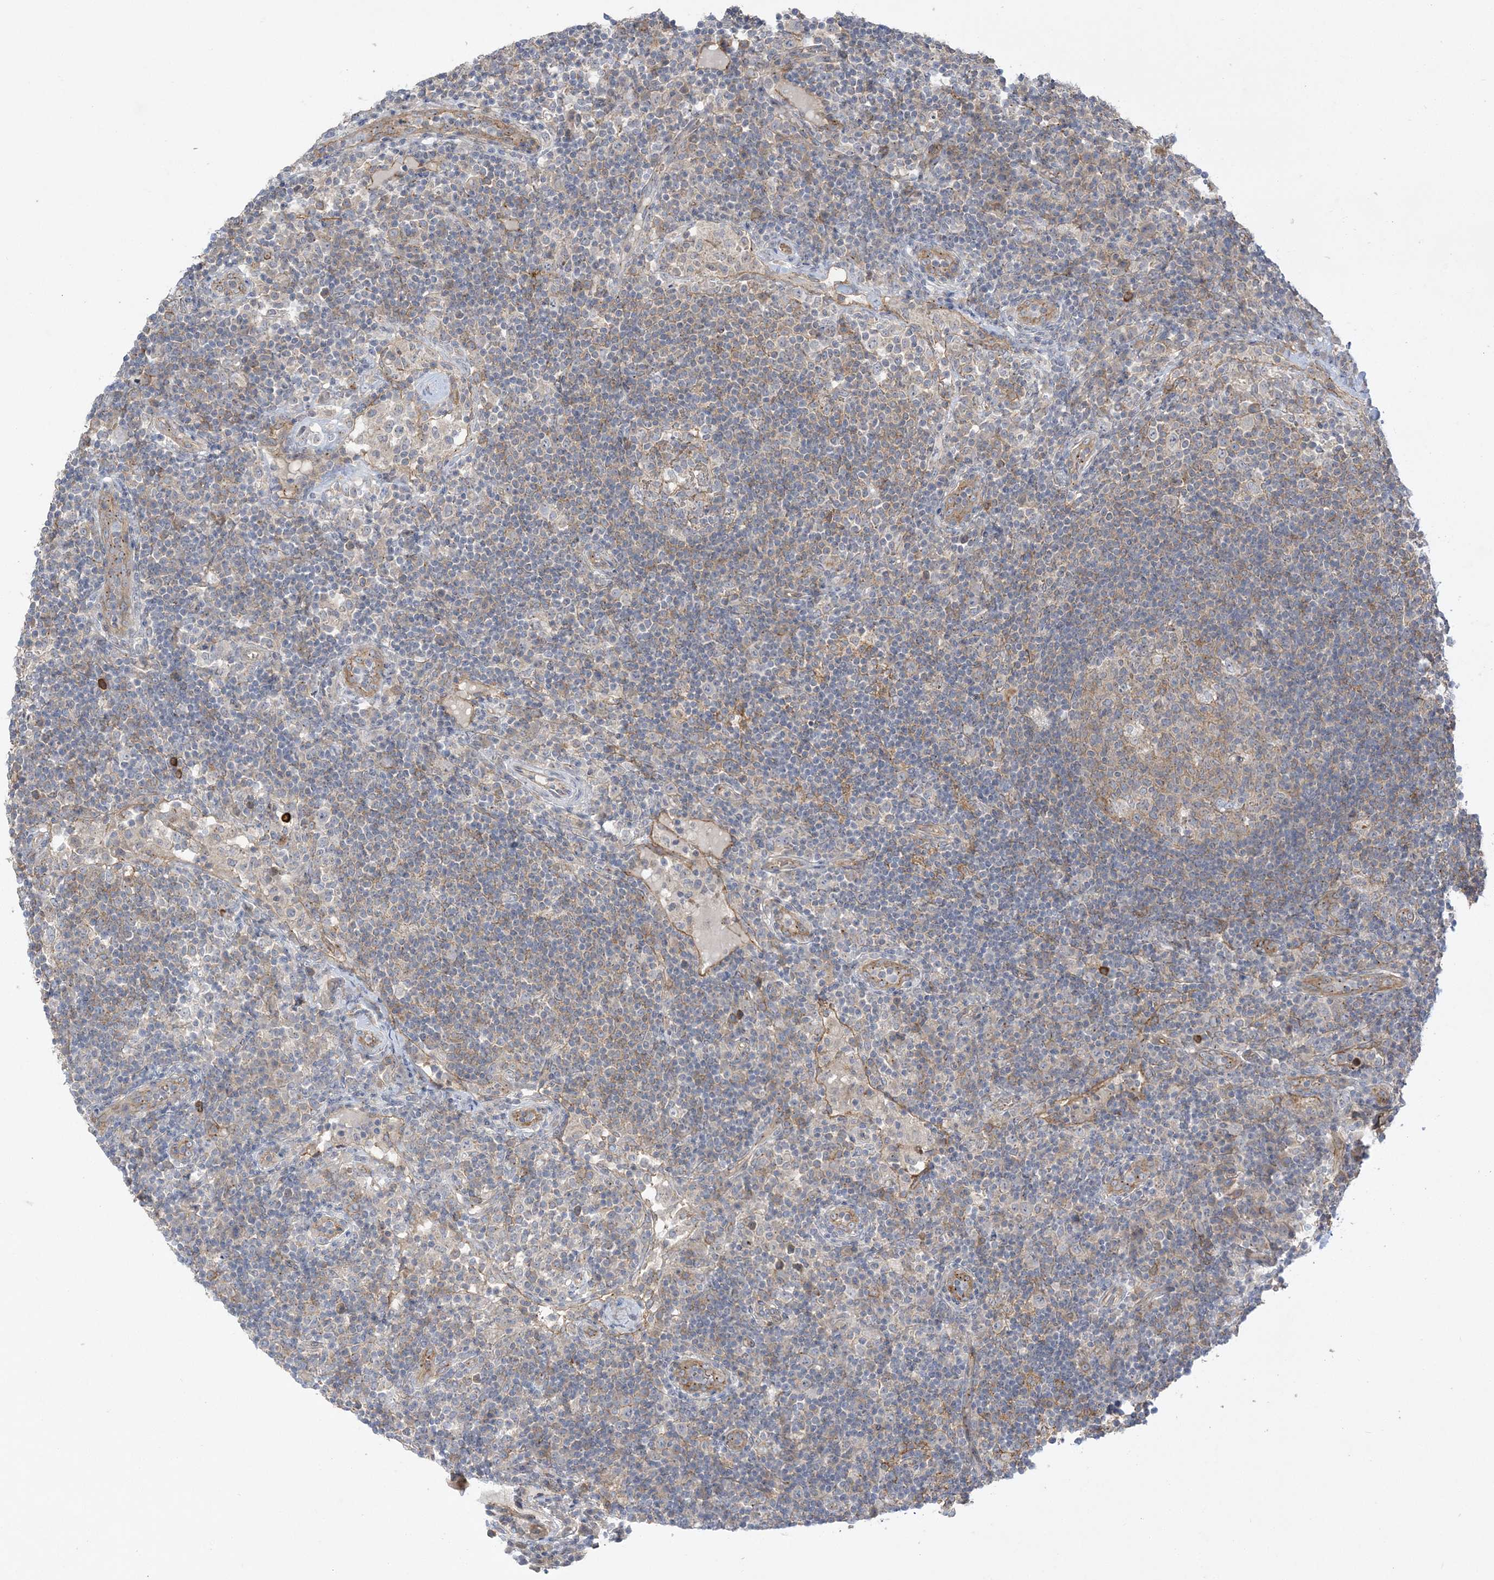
{"staining": {"intensity": "weak", "quantity": "<25%", "location": "cytoplasmic/membranous"}, "tissue": "lymph node", "cell_type": "Germinal center cells", "image_type": "normal", "snomed": [{"axis": "morphology", "description": "Normal tissue, NOS"}, {"axis": "topography", "description": "Lymph node"}], "caption": "This image is of normal lymph node stained with IHC to label a protein in brown with the nuclei are counter-stained blue. There is no staining in germinal center cells.", "gene": "ADAMTS12", "patient": {"sex": "female", "age": 53}}